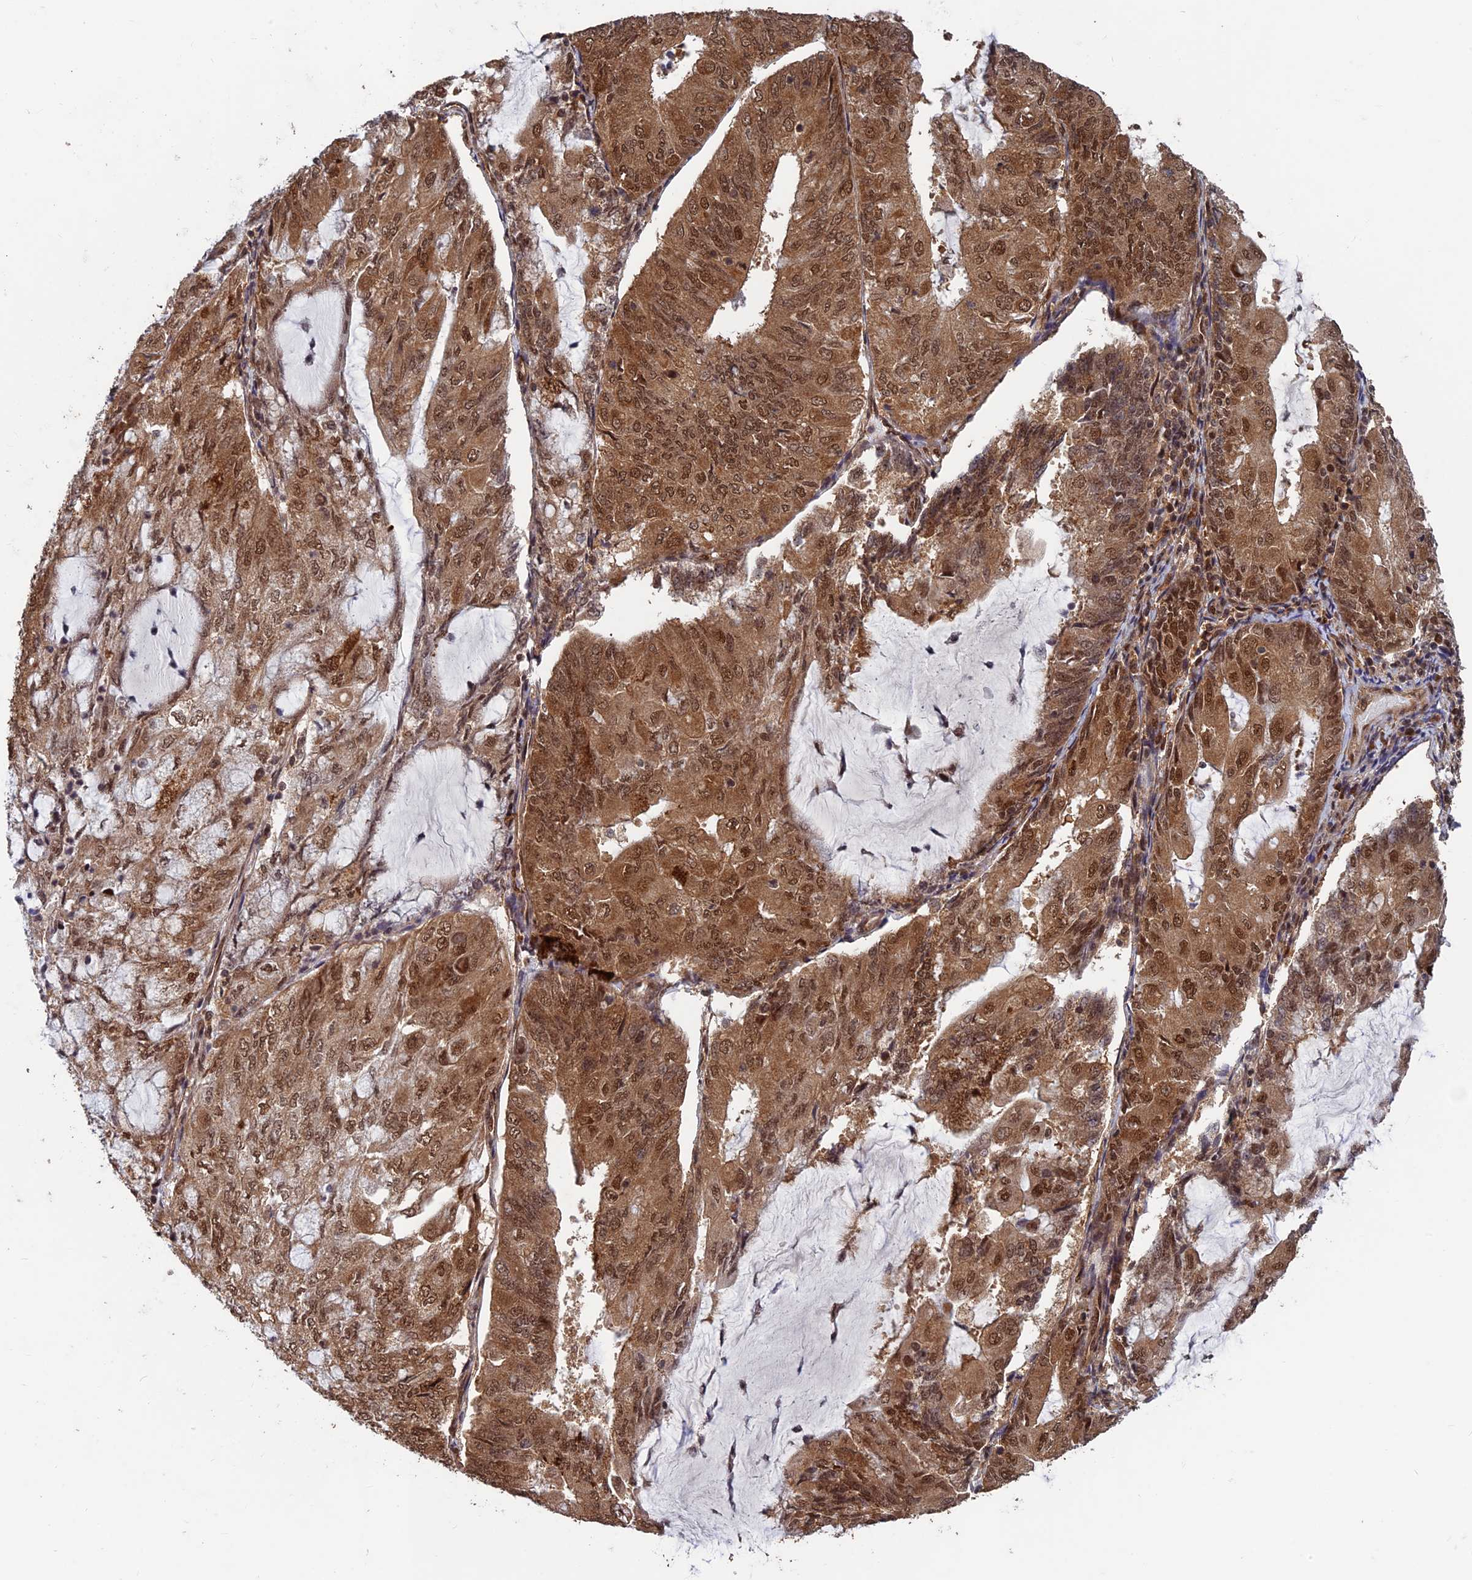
{"staining": {"intensity": "moderate", "quantity": ">75%", "location": "cytoplasmic/membranous,nuclear"}, "tissue": "endometrial cancer", "cell_type": "Tumor cells", "image_type": "cancer", "snomed": [{"axis": "morphology", "description": "Adenocarcinoma, NOS"}, {"axis": "topography", "description": "Endometrium"}], "caption": "IHC (DAB (3,3'-diaminobenzidine)) staining of human adenocarcinoma (endometrial) reveals moderate cytoplasmic/membranous and nuclear protein expression in approximately >75% of tumor cells. The protein of interest is shown in brown color, while the nuclei are stained blue.", "gene": "FAM53C", "patient": {"sex": "female", "age": 81}}